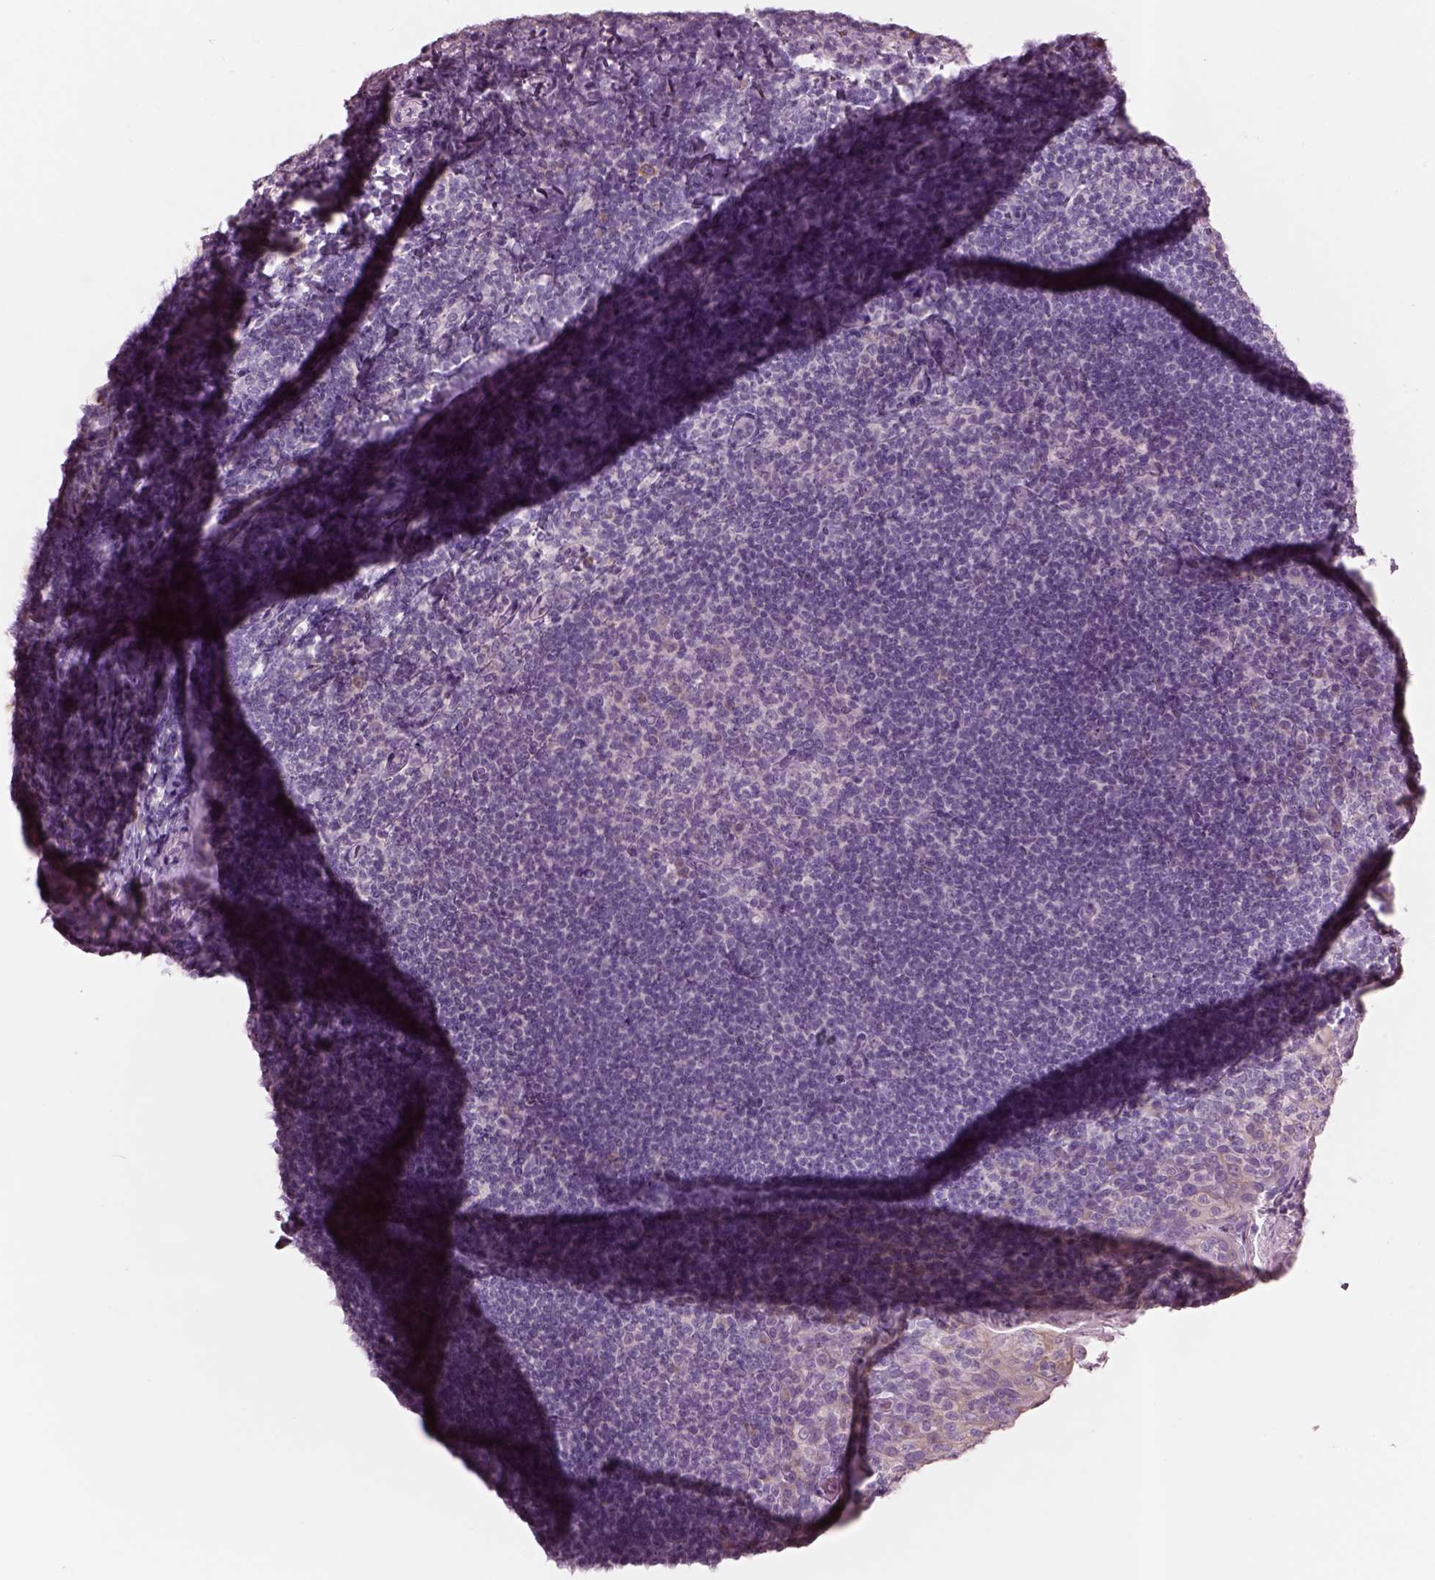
{"staining": {"intensity": "negative", "quantity": "none", "location": "none"}, "tissue": "tonsil", "cell_type": "Germinal center cells", "image_type": "normal", "snomed": [{"axis": "morphology", "description": "Normal tissue, NOS"}, {"axis": "topography", "description": "Tonsil"}], "caption": "Immunohistochemistry histopathology image of unremarkable tonsil: tonsil stained with DAB shows no significant protein expression in germinal center cells. Brightfield microscopy of immunohistochemistry stained with DAB (3,3'-diaminobenzidine) (brown) and hematoxylin (blue), captured at high magnification.", "gene": "SLC27A2", "patient": {"sex": "female", "age": 10}}